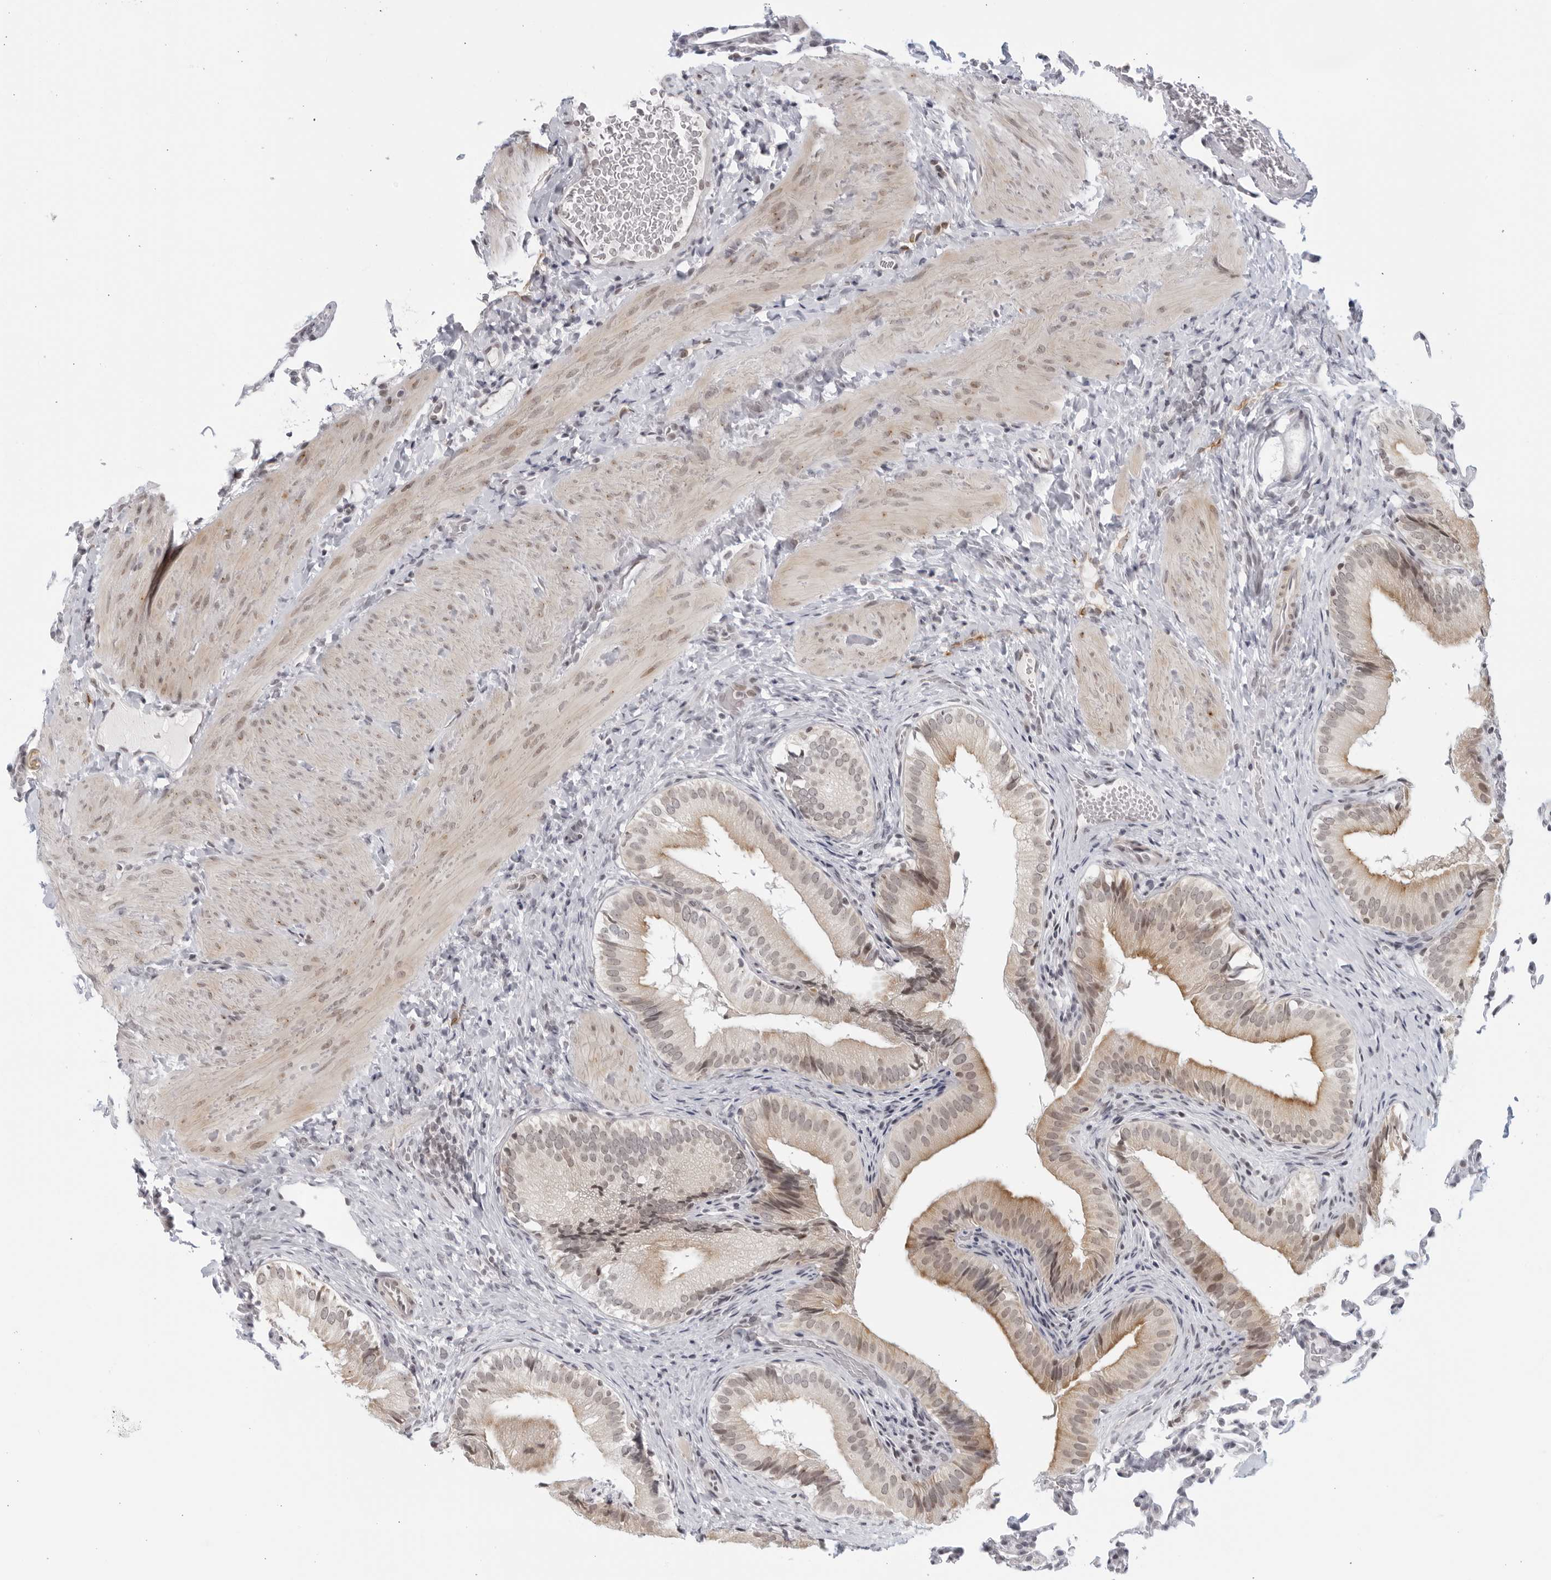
{"staining": {"intensity": "moderate", "quantity": "25%-75%", "location": "cytoplasmic/membranous"}, "tissue": "gallbladder", "cell_type": "Glandular cells", "image_type": "normal", "snomed": [{"axis": "morphology", "description": "Normal tissue, NOS"}, {"axis": "topography", "description": "Gallbladder"}], "caption": "Protein expression analysis of benign human gallbladder reveals moderate cytoplasmic/membranous staining in approximately 25%-75% of glandular cells. (brown staining indicates protein expression, while blue staining denotes nuclei).", "gene": "RAB11FIP3", "patient": {"sex": "female", "age": 30}}